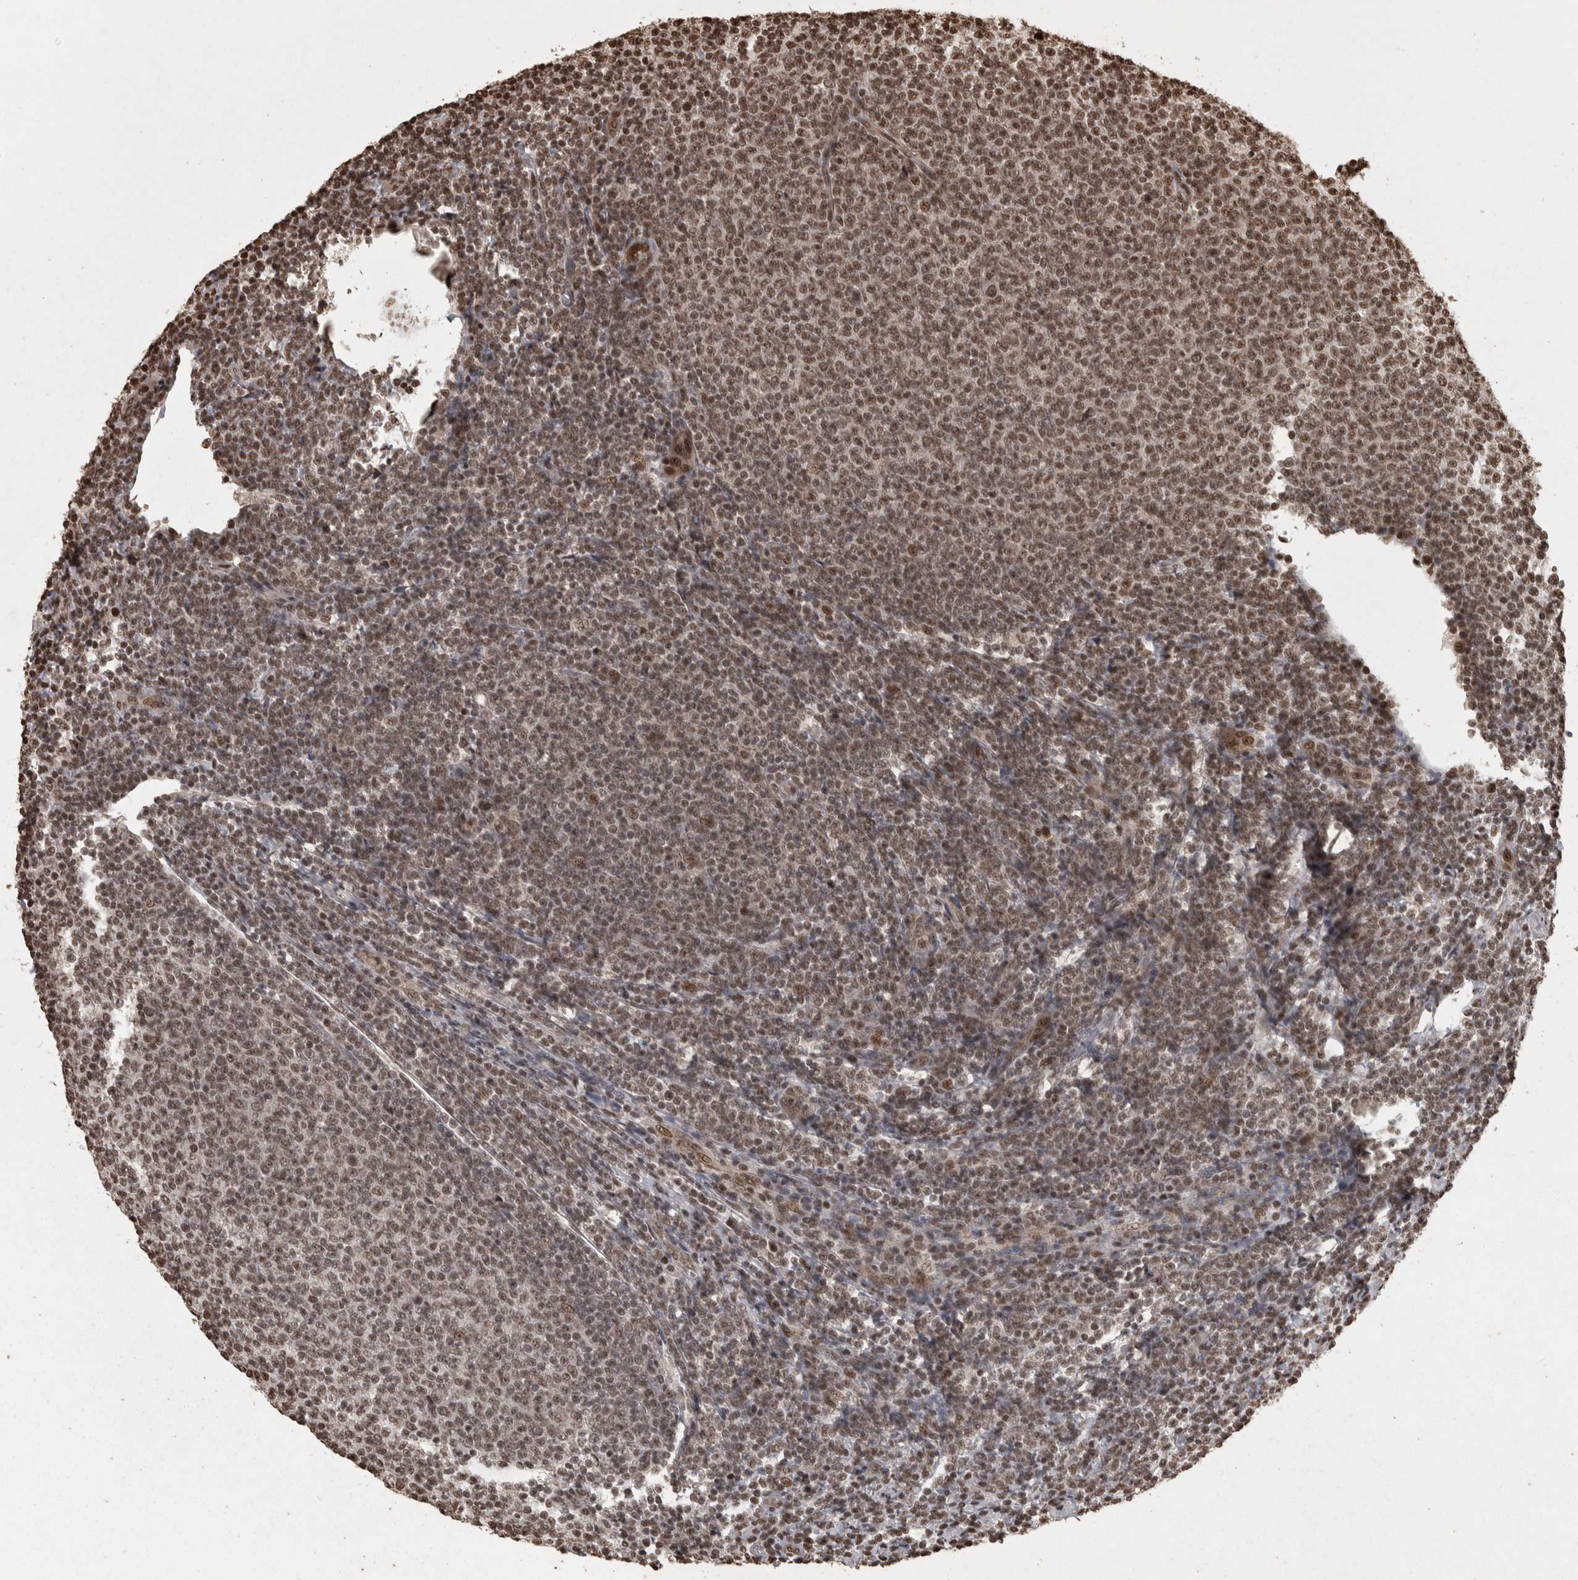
{"staining": {"intensity": "moderate", "quantity": ">75%", "location": "nuclear"}, "tissue": "lymphoma", "cell_type": "Tumor cells", "image_type": "cancer", "snomed": [{"axis": "morphology", "description": "Malignant lymphoma, non-Hodgkin's type, Low grade"}, {"axis": "topography", "description": "Lymph node"}], "caption": "A high-resolution histopathology image shows immunohistochemistry staining of low-grade malignant lymphoma, non-Hodgkin's type, which displays moderate nuclear positivity in about >75% of tumor cells.", "gene": "ZFHX4", "patient": {"sex": "male", "age": 66}}